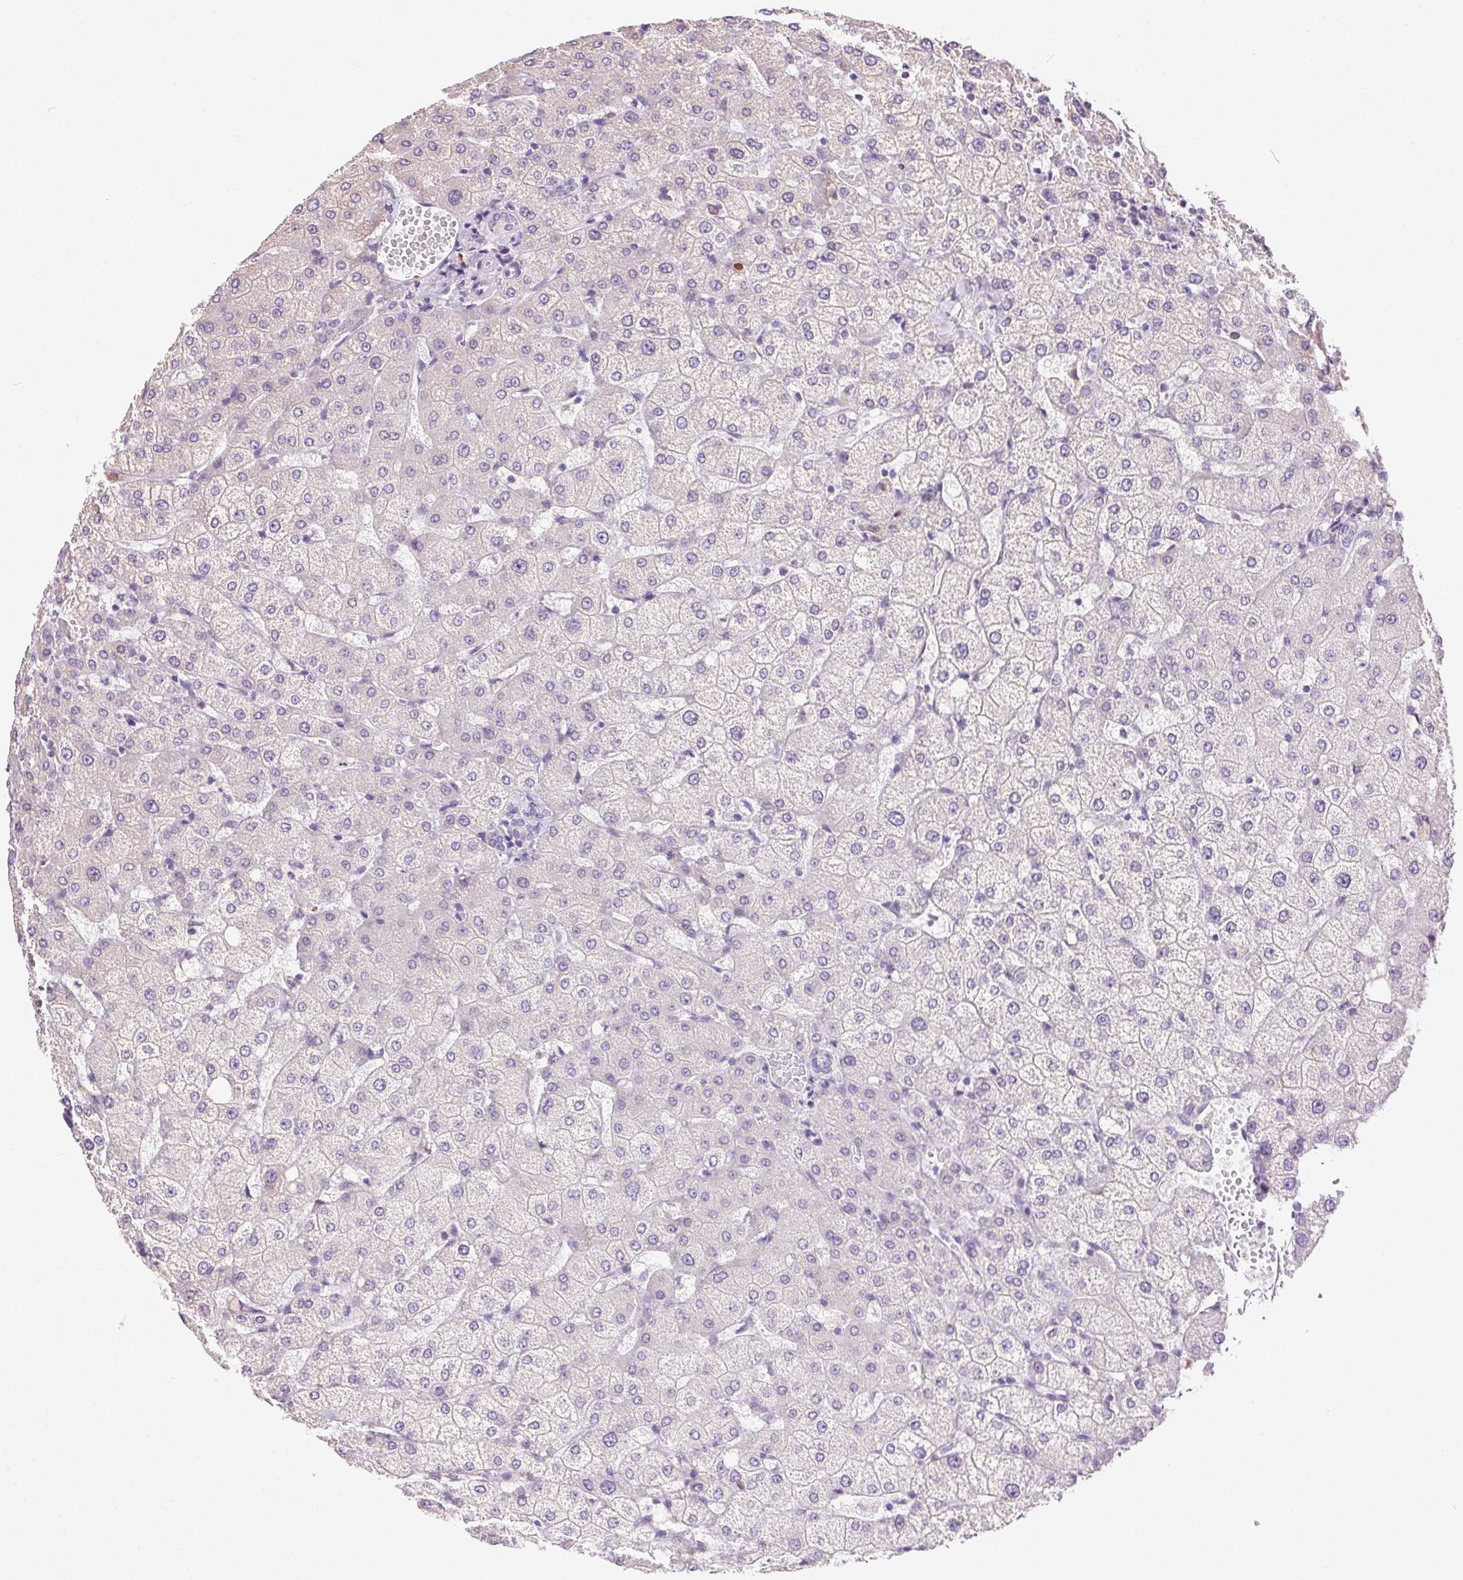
{"staining": {"intensity": "negative", "quantity": "none", "location": "none"}, "tissue": "liver", "cell_type": "Cholangiocytes", "image_type": "normal", "snomed": [{"axis": "morphology", "description": "Normal tissue, NOS"}, {"axis": "topography", "description": "Liver"}], "caption": "DAB immunohistochemical staining of normal human liver reveals no significant positivity in cholangiocytes. (DAB immunohistochemistry (IHC) visualized using brightfield microscopy, high magnification).", "gene": "SNX31", "patient": {"sex": "female", "age": 54}}